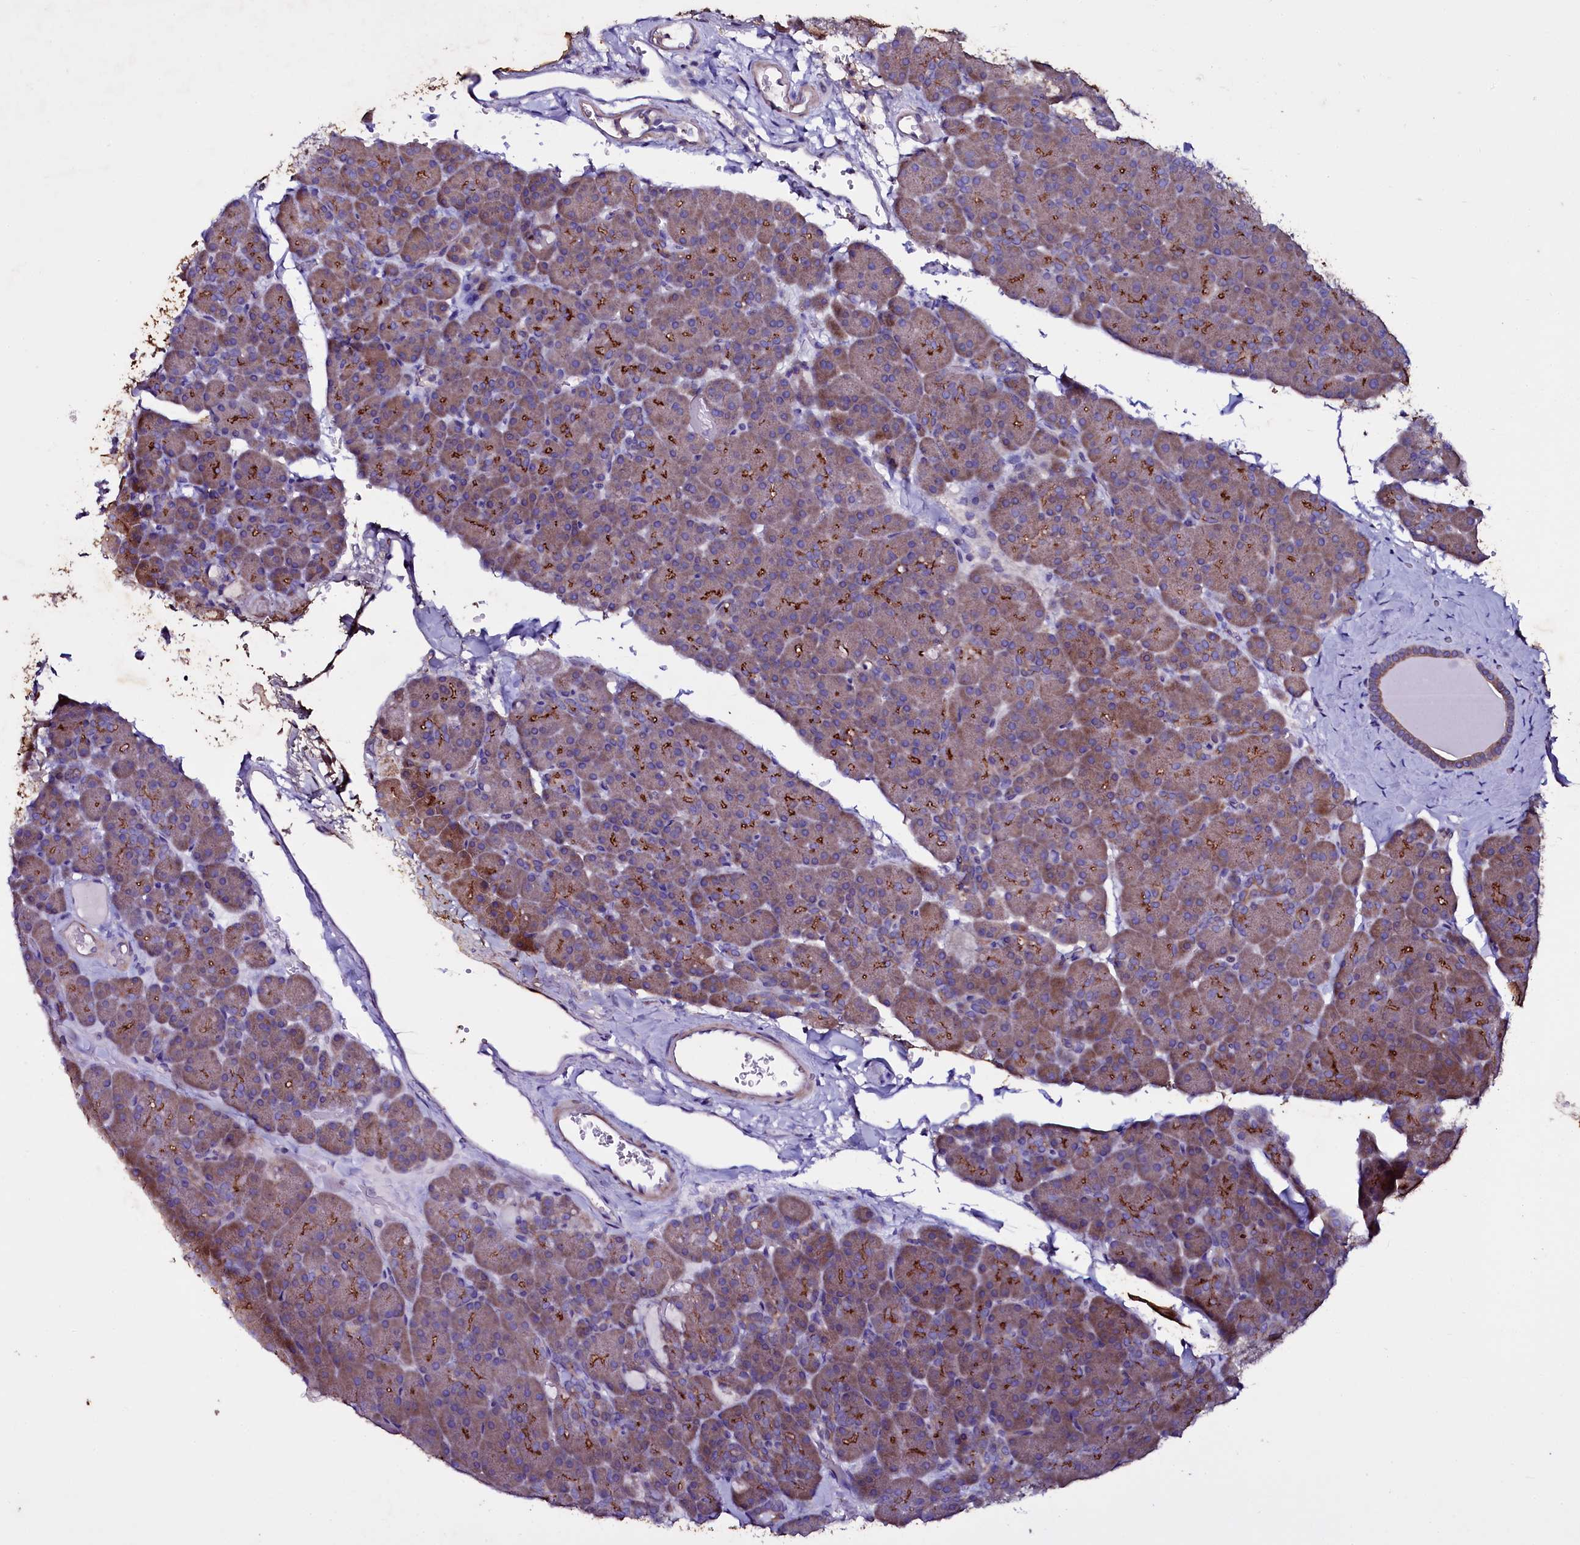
{"staining": {"intensity": "moderate", "quantity": "25%-75%", "location": "cytoplasmic/membranous"}, "tissue": "pancreas", "cell_type": "Exocrine glandular cells", "image_type": "normal", "snomed": [{"axis": "morphology", "description": "Normal tissue, NOS"}, {"axis": "topography", "description": "Pancreas"}], "caption": "This is a micrograph of immunohistochemistry staining of unremarkable pancreas, which shows moderate staining in the cytoplasmic/membranous of exocrine glandular cells.", "gene": "SELENOT", "patient": {"sex": "male", "age": 36}}